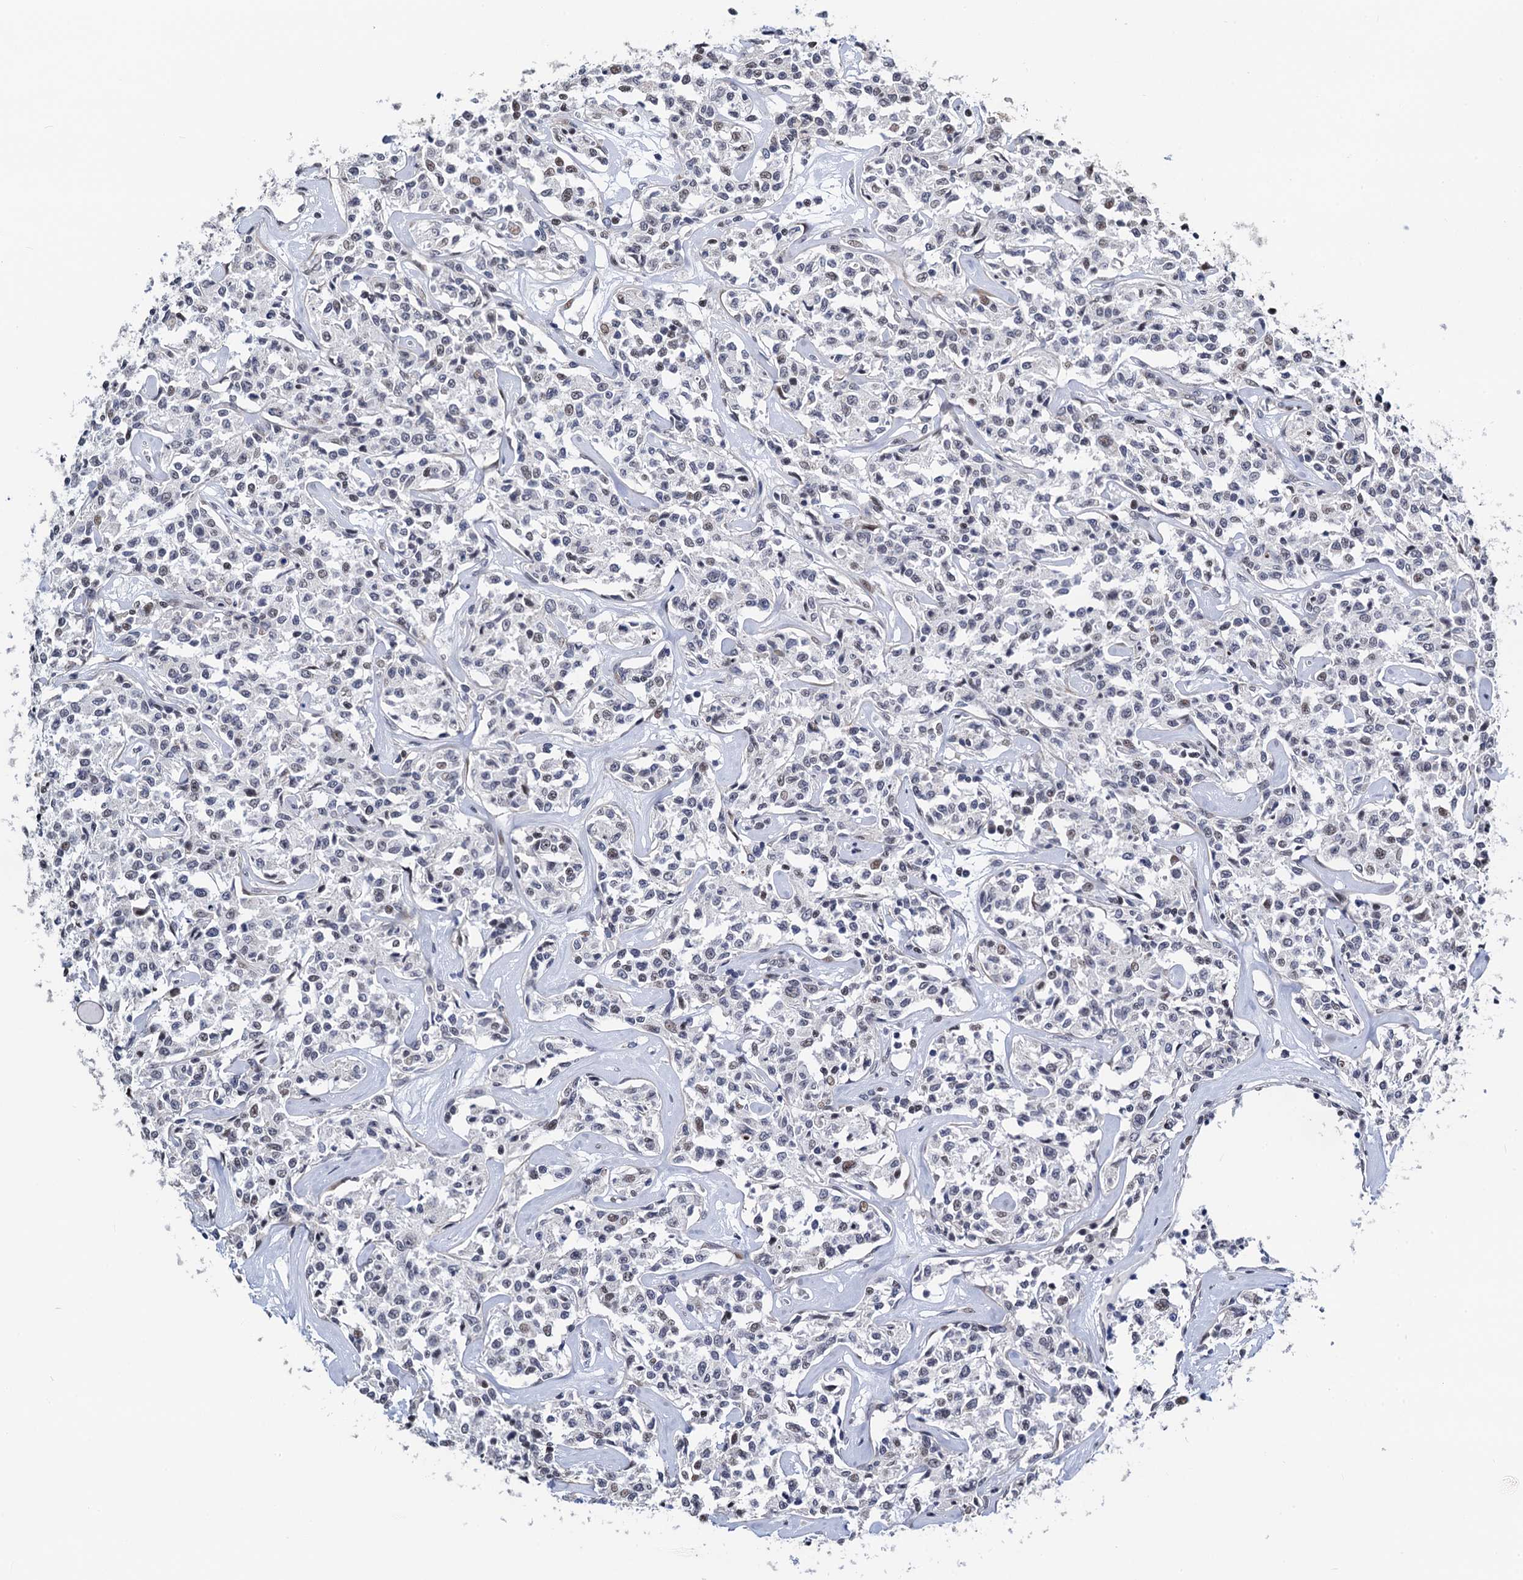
{"staining": {"intensity": "negative", "quantity": "none", "location": "none"}, "tissue": "lymphoma", "cell_type": "Tumor cells", "image_type": "cancer", "snomed": [{"axis": "morphology", "description": "Malignant lymphoma, non-Hodgkin's type, Low grade"}, {"axis": "topography", "description": "Small intestine"}], "caption": "An IHC image of low-grade malignant lymphoma, non-Hodgkin's type is shown. There is no staining in tumor cells of low-grade malignant lymphoma, non-Hodgkin's type.", "gene": "FAM222A", "patient": {"sex": "female", "age": 59}}